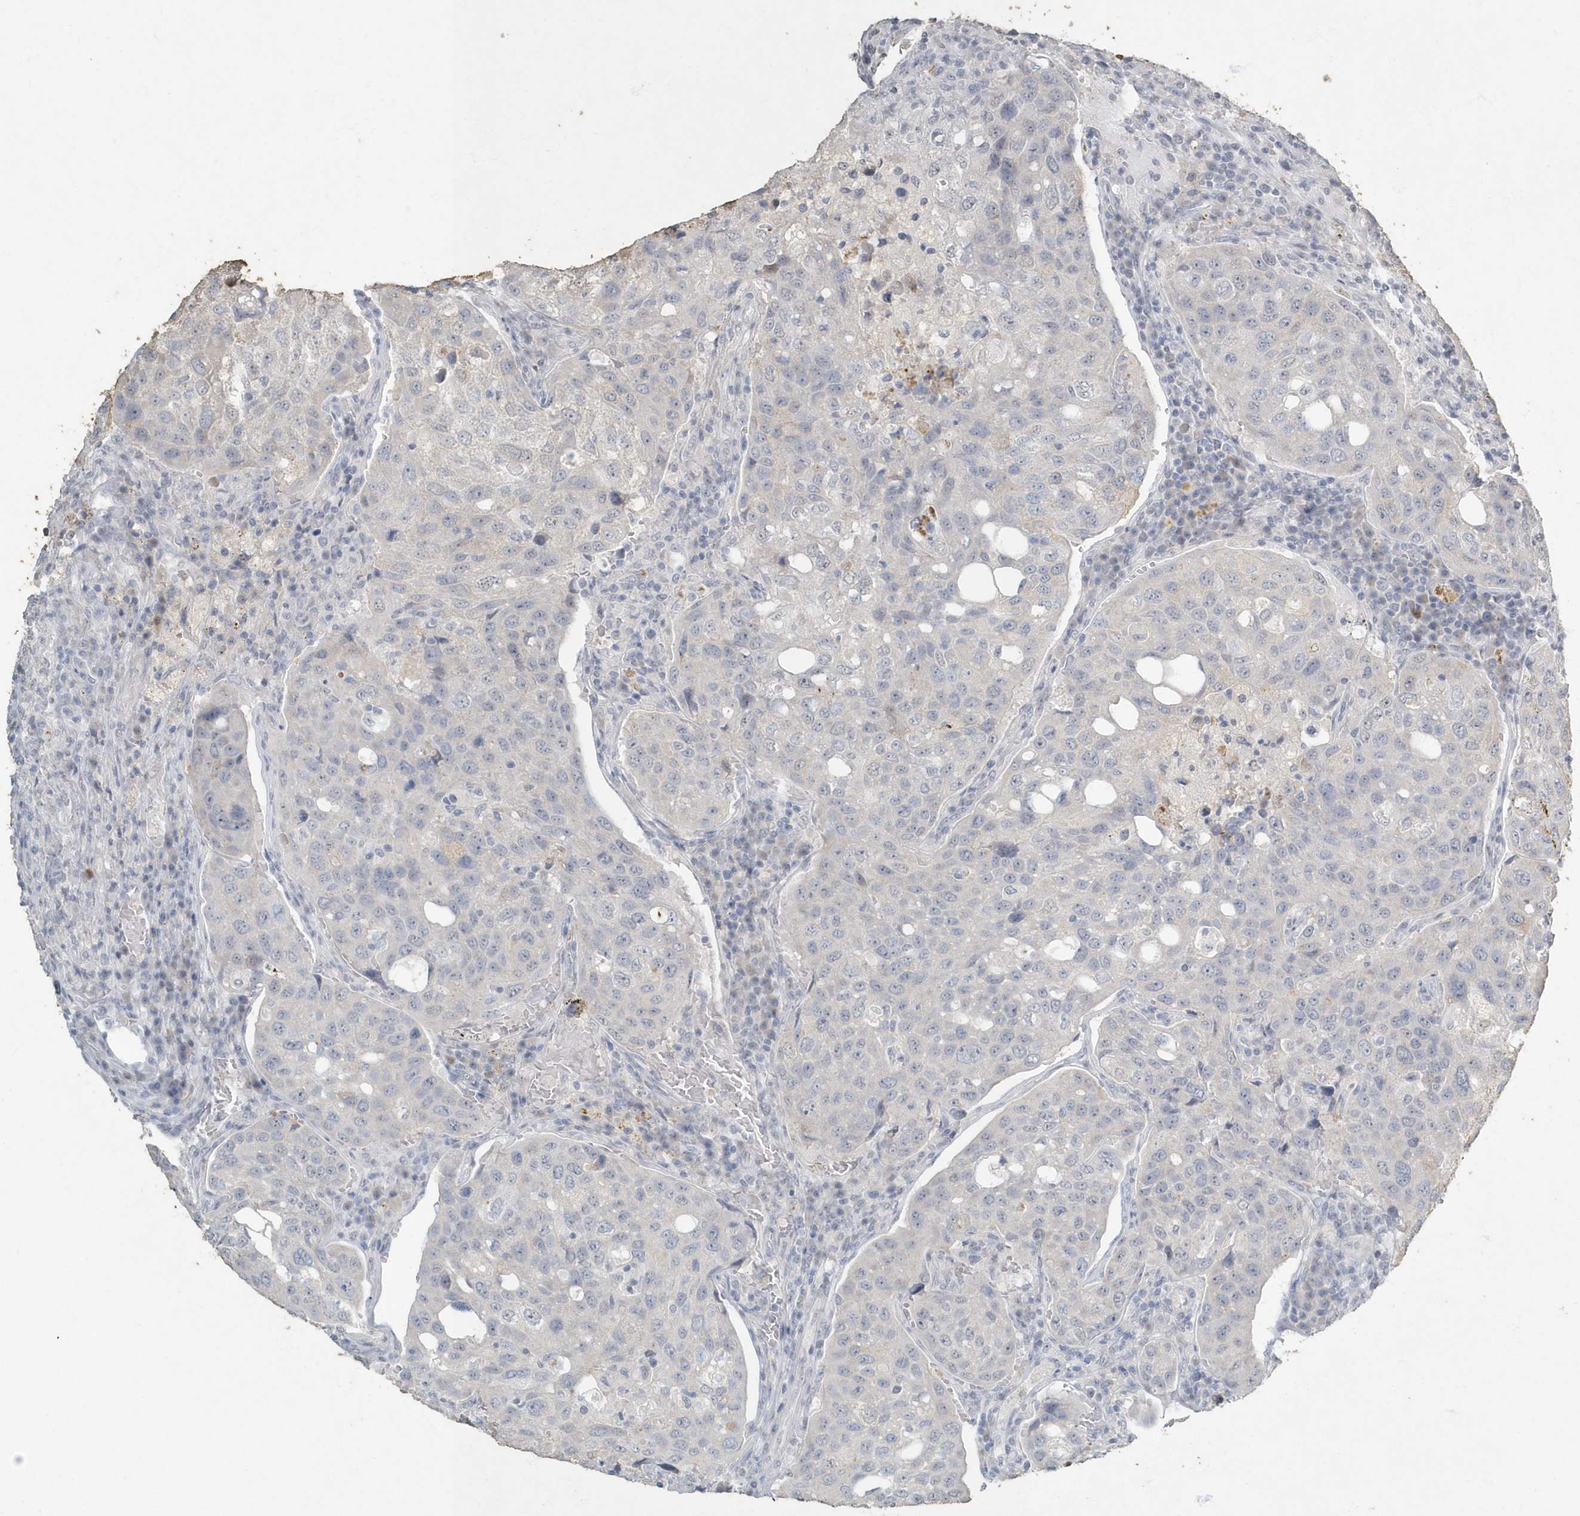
{"staining": {"intensity": "negative", "quantity": "none", "location": "none"}, "tissue": "urothelial cancer", "cell_type": "Tumor cells", "image_type": "cancer", "snomed": [{"axis": "morphology", "description": "Urothelial carcinoma, High grade"}, {"axis": "topography", "description": "Lymph node"}, {"axis": "topography", "description": "Urinary bladder"}], "caption": "Tumor cells show no significant positivity in high-grade urothelial carcinoma.", "gene": "MYOT", "patient": {"sex": "male", "age": 51}}